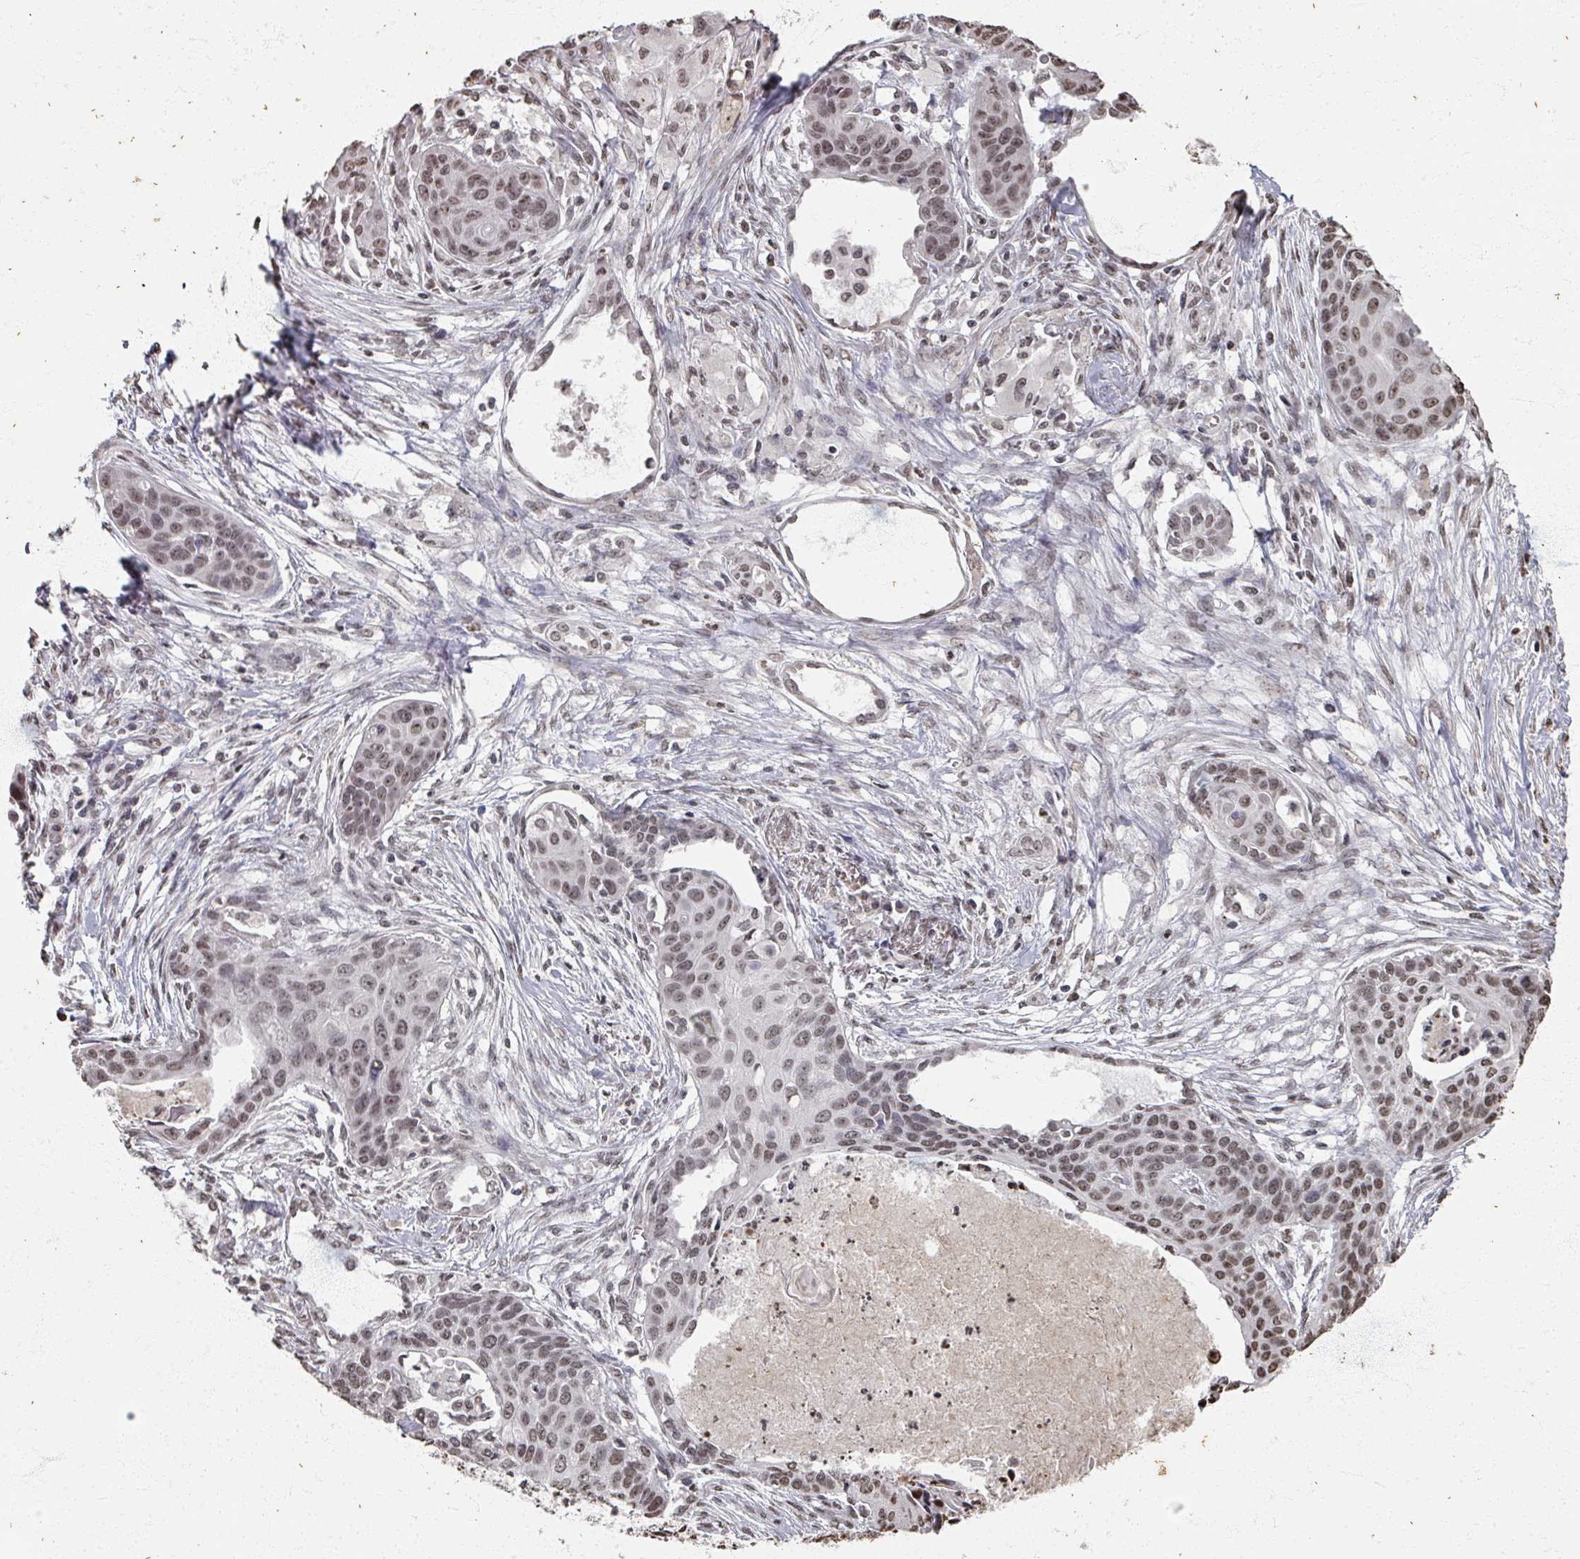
{"staining": {"intensity": "weak", "quantity": ">75%", "location": "nuclear"}, "tissue": "lung cancer", "cell_type": "Tumor cells", "image_type": "cancer", "snomed": [{"axis": "morphology", "description": "Squamous cell carcinoma, NOS"}, {"axis": "topography", "description": "Lung"}], "caption": "Human squamous cell carcinoma (lung) stained with a brown dye displays weak nuclear positive expression in approximately >75% of tumor cells.", "gene": "DCUN1D5", "patient": {"sex": "male", "age": 71}}